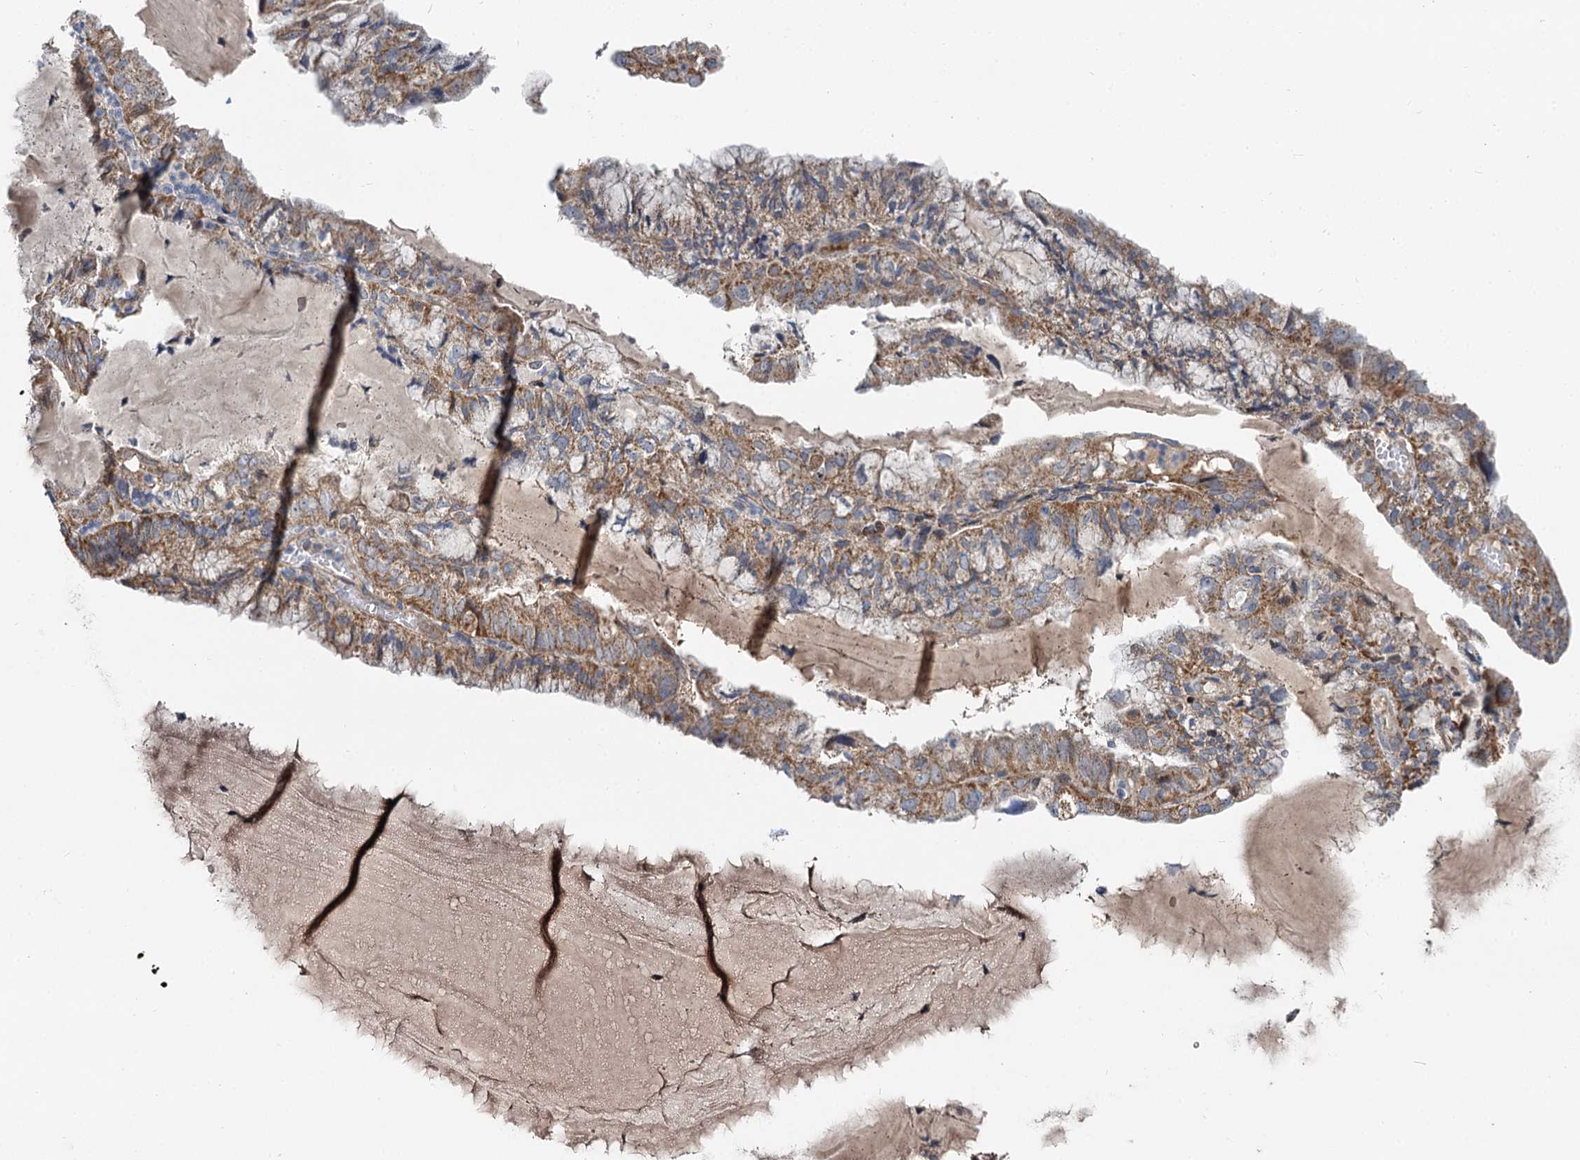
{"staining": {"intensity": "moderate", "quantity": ">75%", "location": "cytoplasmic/membranous"}, "tissue": "endometrial cancer", "cell_type": "Tumor cells", "image_type": "cancer", "snomed": [{"axis": "morphology", "description": "Adenocarcinoma, NOS"}, {"axis": "topography", "description": "Endometrium"}], "caption": "There is medium levels of moderate cytoplasmic/membranous positivity in tumor cells of endometrial cancer (adenocarcinoma), as demonstrated by immunohistochemical staining (brown color).", "gene": "SPRYD3", "patient": {"sex": "female", "age": 81}}